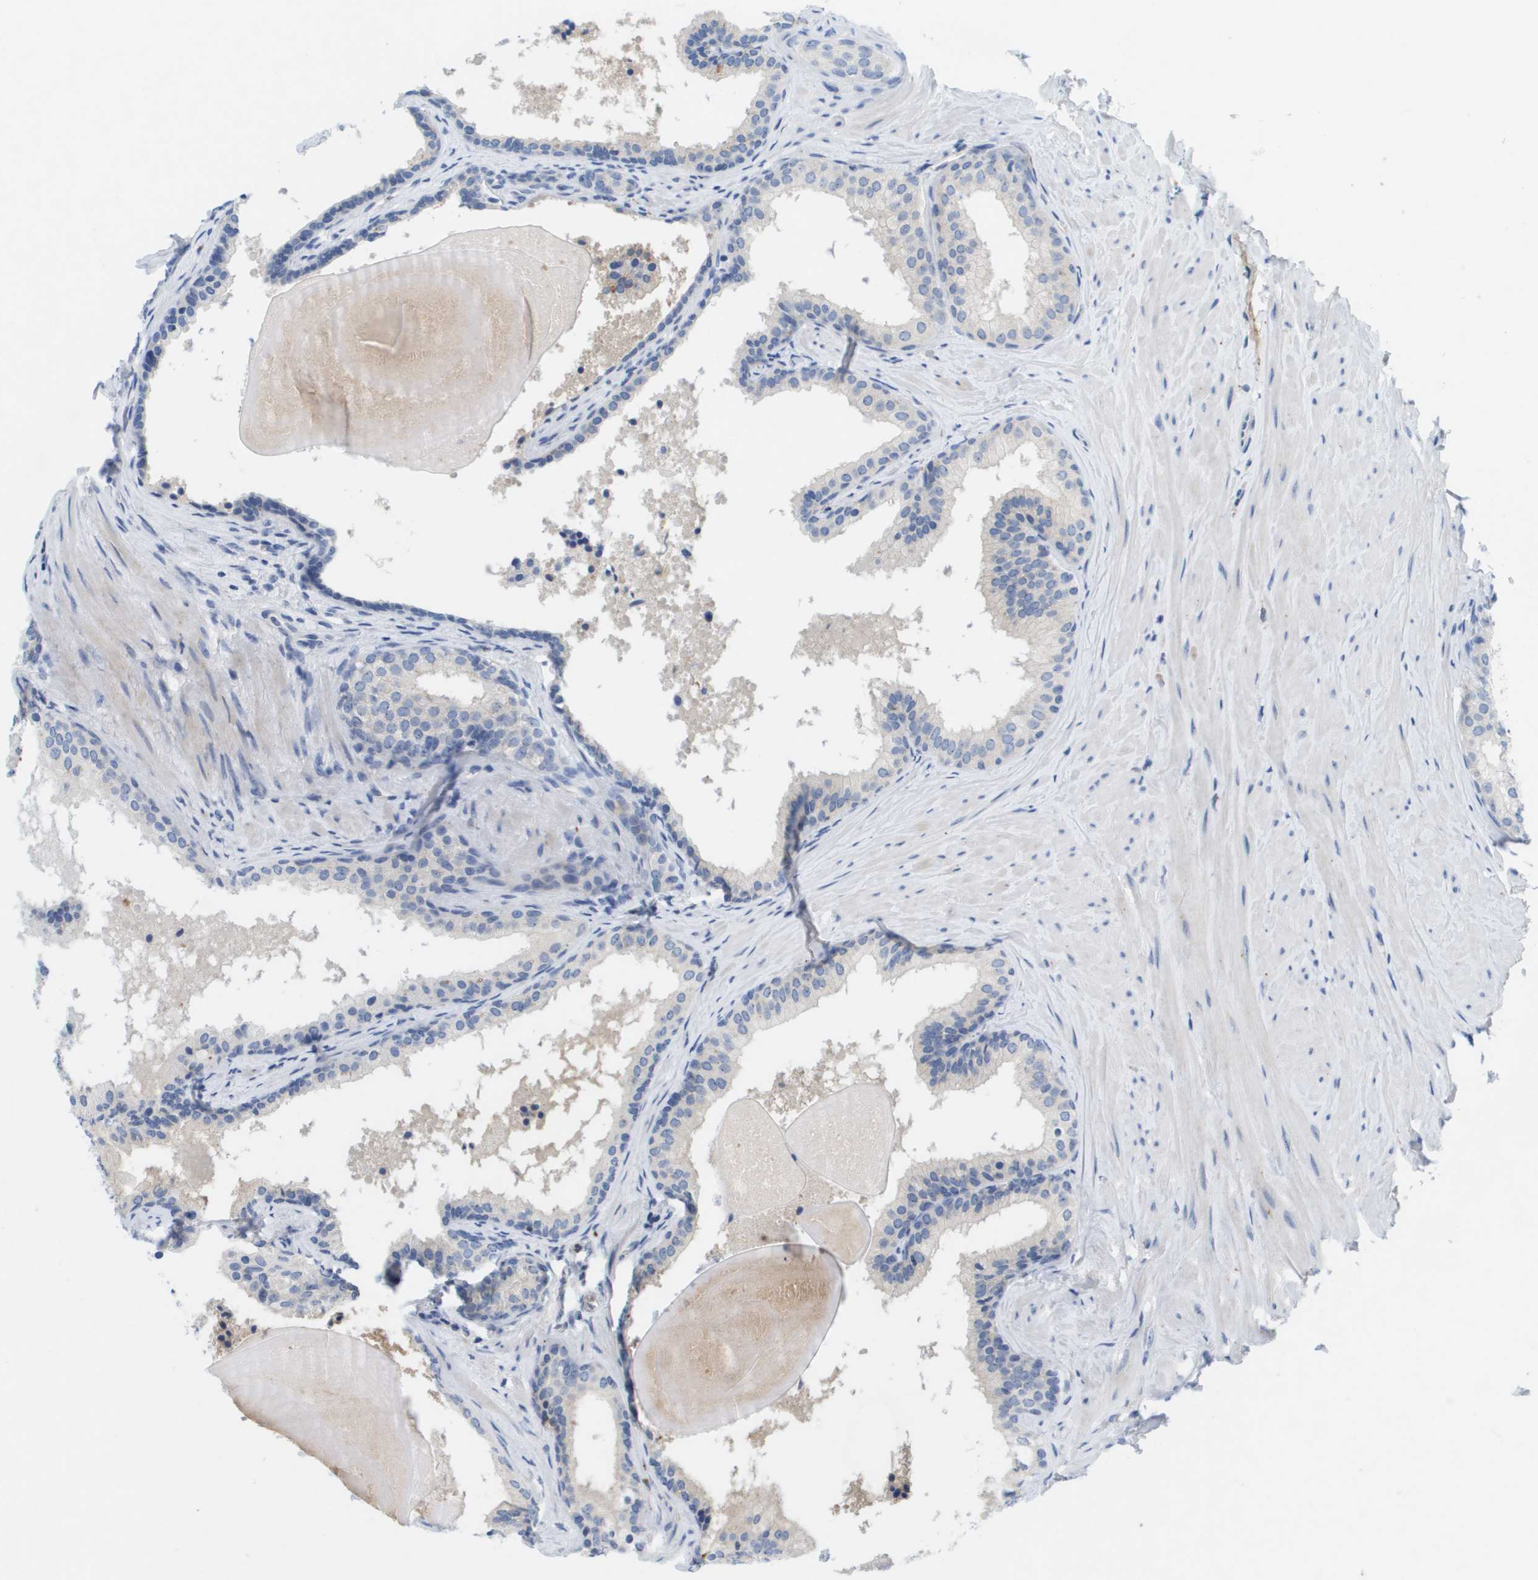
{"staining": {"intensity": "negative", "quantity": "none", "location": "none"}, "tissue": "prostate cancer", "cell_type": "Tumor cells", "image_type": "cancer", "snomed": [{"axis": "morphology", "description": "Adenocarcinoma, Low grade"}, {"axis": "topography", "description": "Prostate"}], "caption": "DAB (3,3'-diaminobenzidine) immunohistochemical staining of human prostate cancer (adenocarcinoma (low-grade)) exhibits no significant positivity in tumor cells.", "gene": "LIPG", "patient": {"sex": "male", "age": 69}}